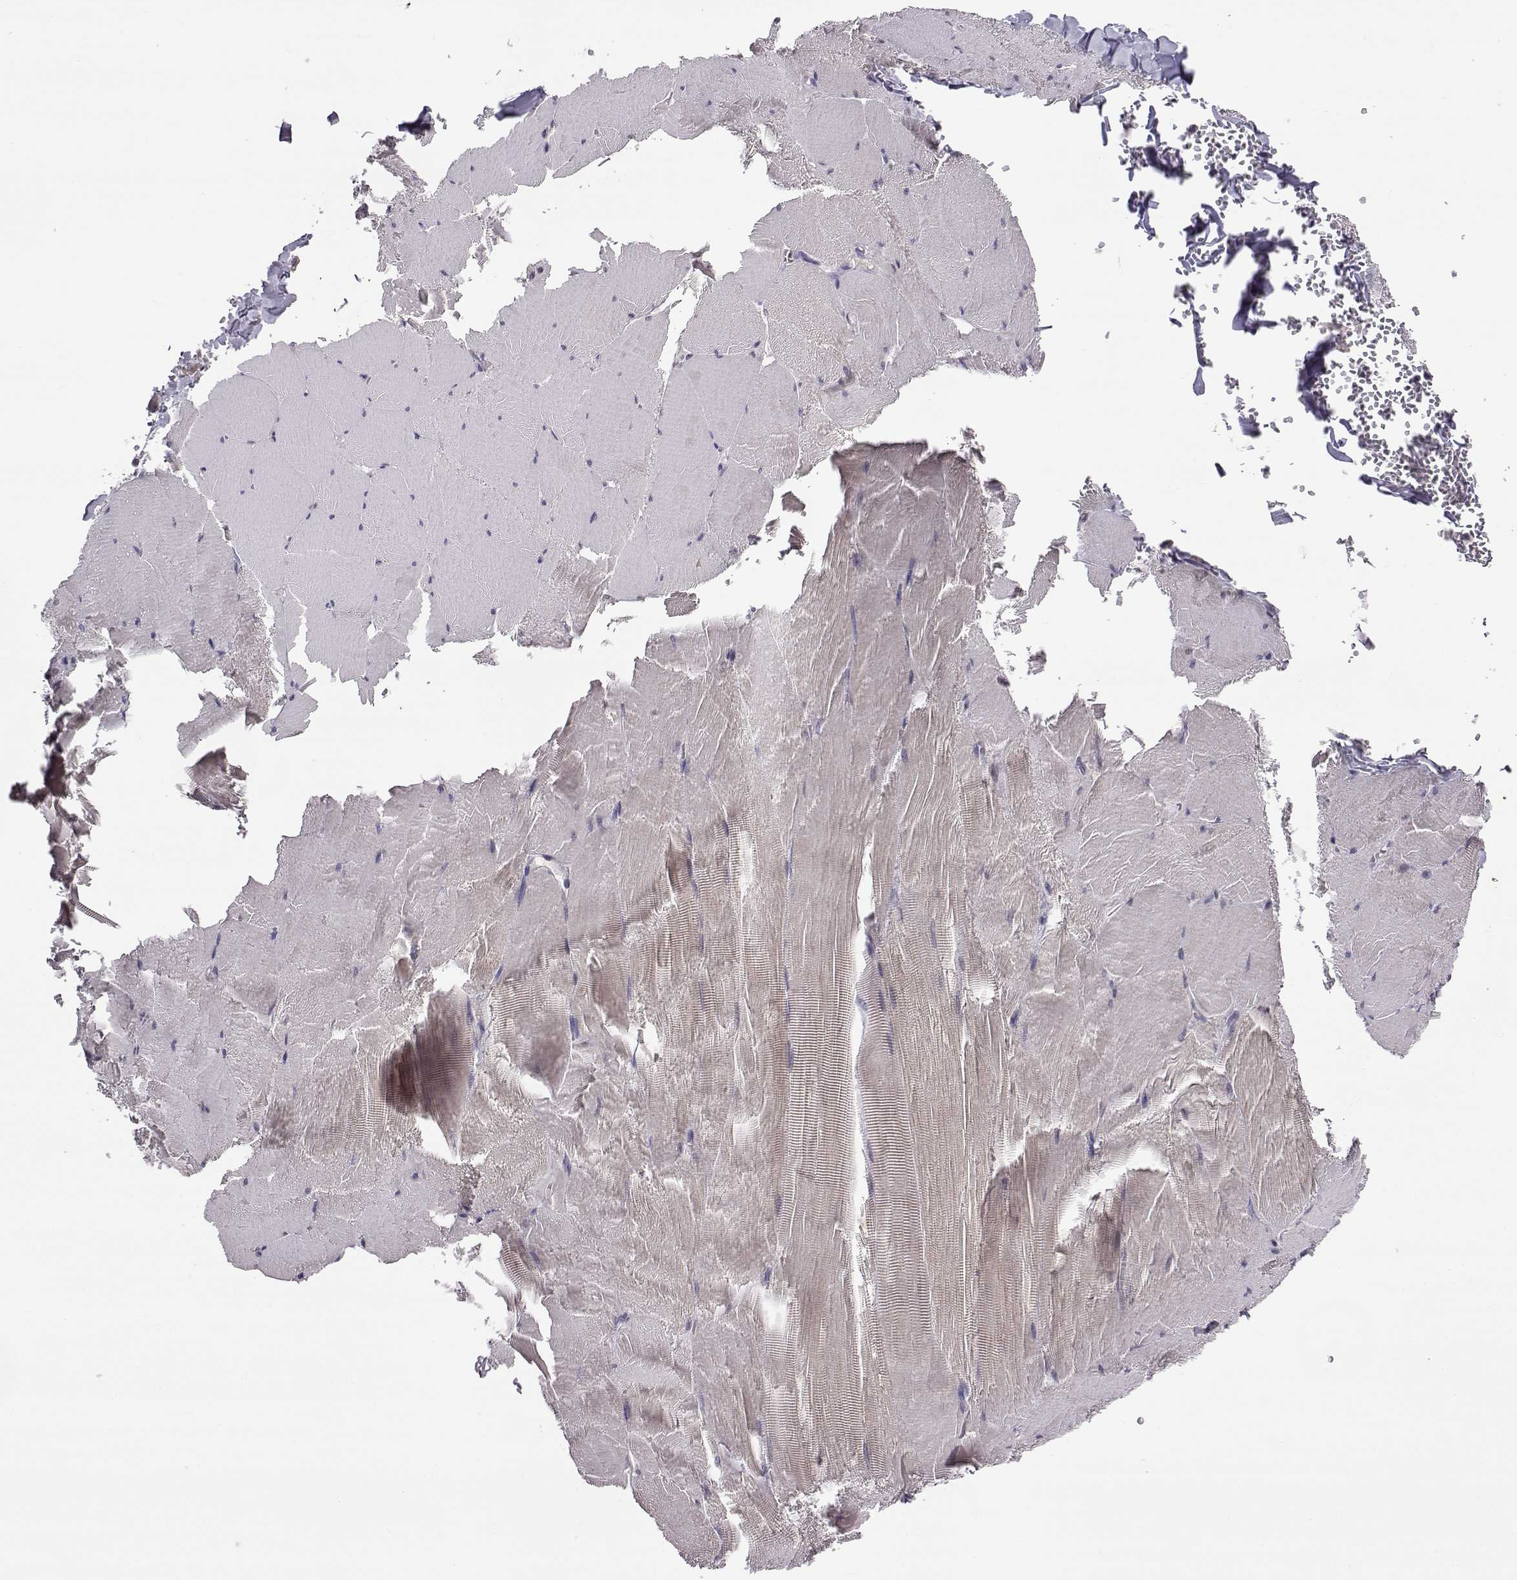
{"staining": {"intensity": "negative", "quantity": "none", "location": "none"}, "tissue": "skeletal muscle", "cell_type": "Myocytes", "image_type": "normal", "snomed": [{"axis": "morphology", "description": "Normal tissue, NOS"}, {"axis": "morphology", "description": "Malignant melanoma, Metastatic site"}, {"axis": "topography", "description": "Skeletal muscle"}], "caption": "Immunohistochemistry (IHC) micrograph of benign human skeletal muscle stained for a protein (brown), which demonstrates no expression in myocytes. Nuclei are stained in blue.", "gene": "AKR1B1", "patient": {"sex": "male", "age": 50}}